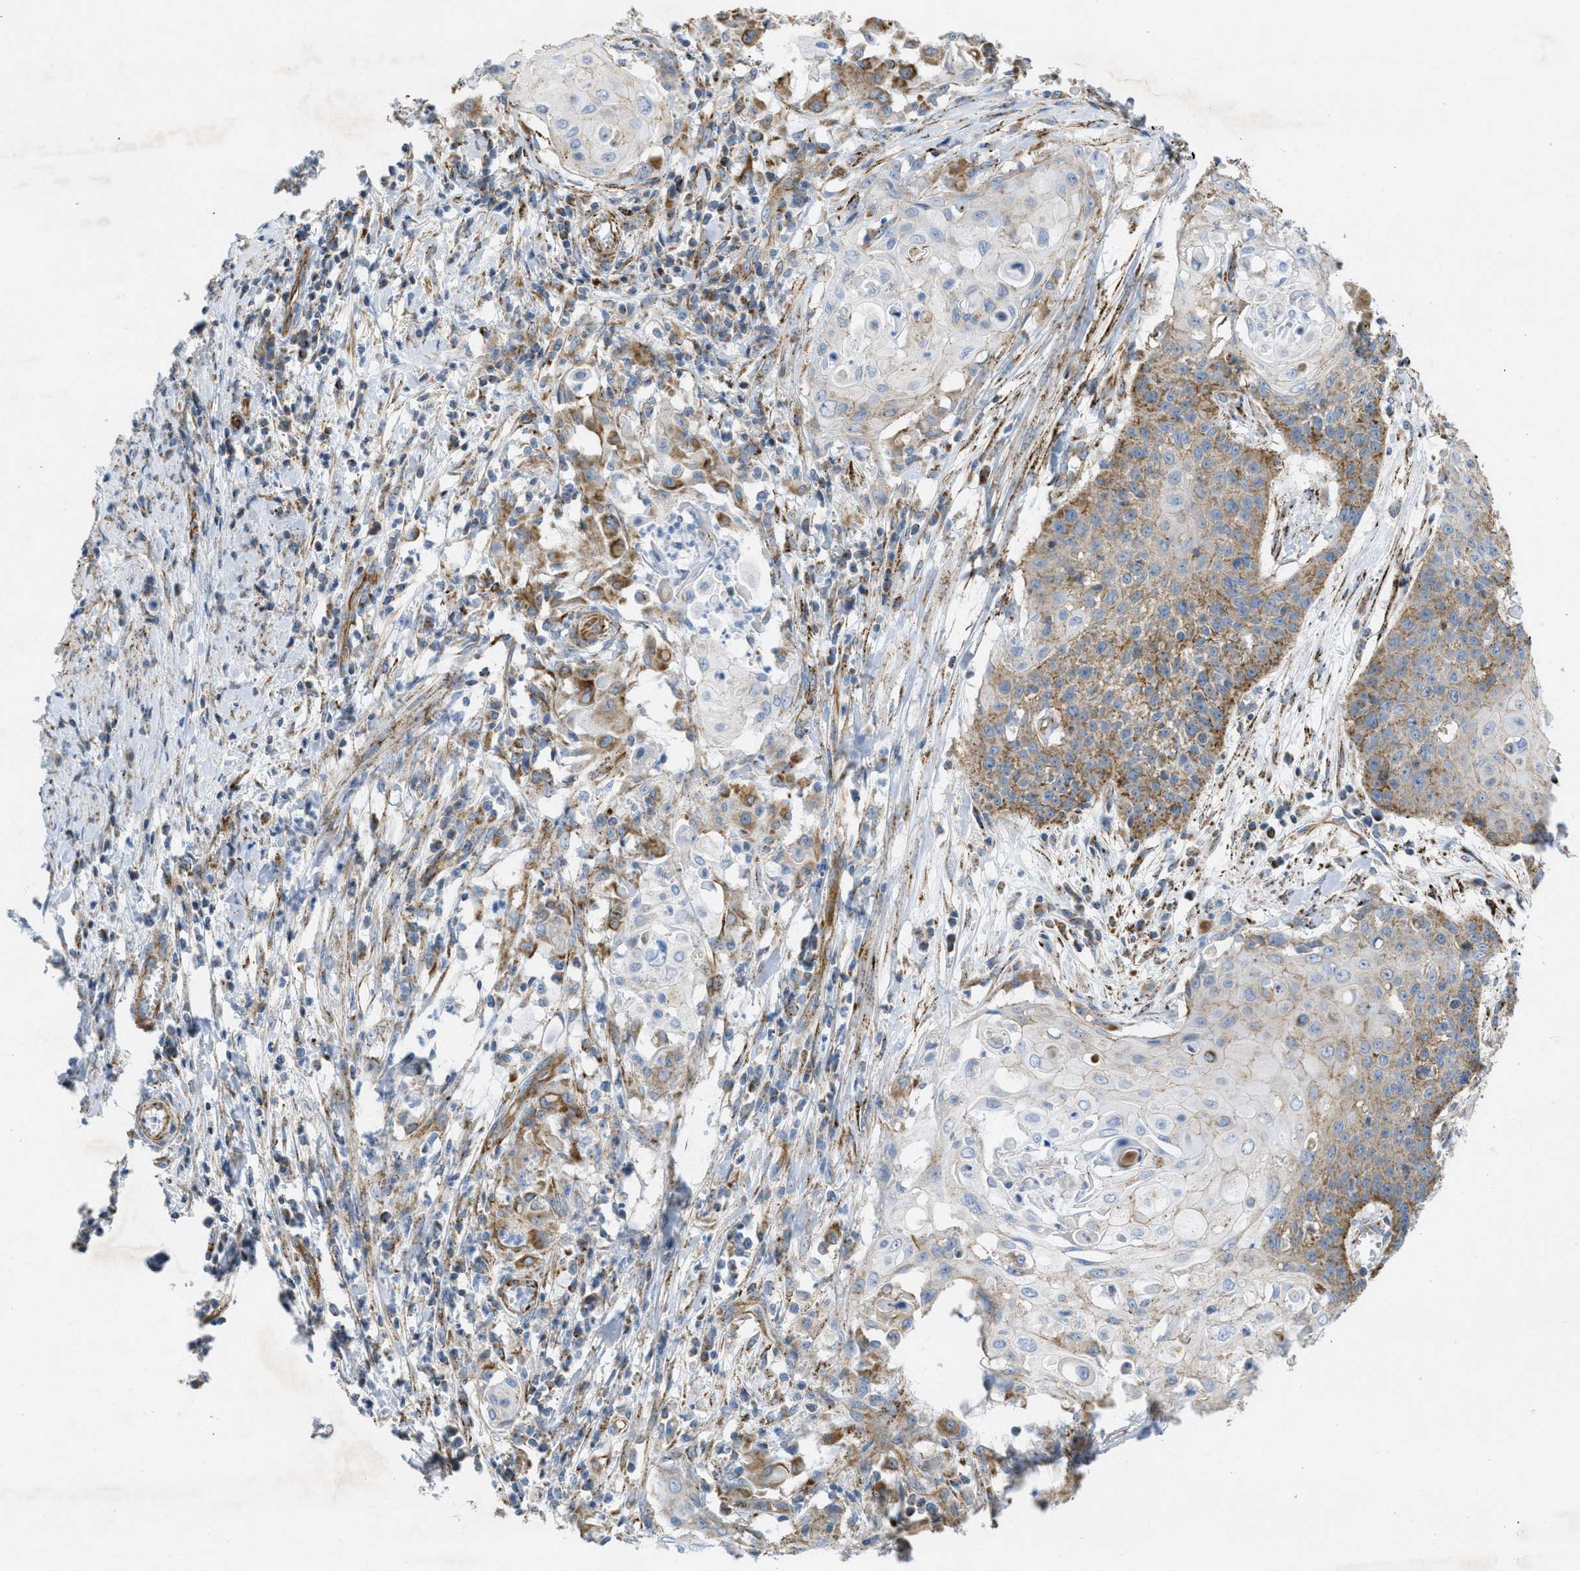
{"staining": {"intensity": "moderate", "quantity": "25%-75%", "location": "cytoplasmic/membranous"}, "tissue": "cervical cancer", "cell_type": "Tumor cells", "image_type": "cancer", "snomed": [{"axis": "morphology", "description": "Squamous cell carcinoma, NOS"}, {"axis": "topography", "description": "Cervix"}], "caption": "Cervical cancer was stained to show a protein in brown. There is medium levels of moderate cytoplasmic/membranous expression in approximately 25%-75% of tumor cells. (Stains: DAB (3,3'-diaminobenzidine) in brown, nuclei in blue, Microscopy: brightfield microscopy at high magnification).", "gene": "BTN3A1", "patient": {"sex": "female", "age": 39}}